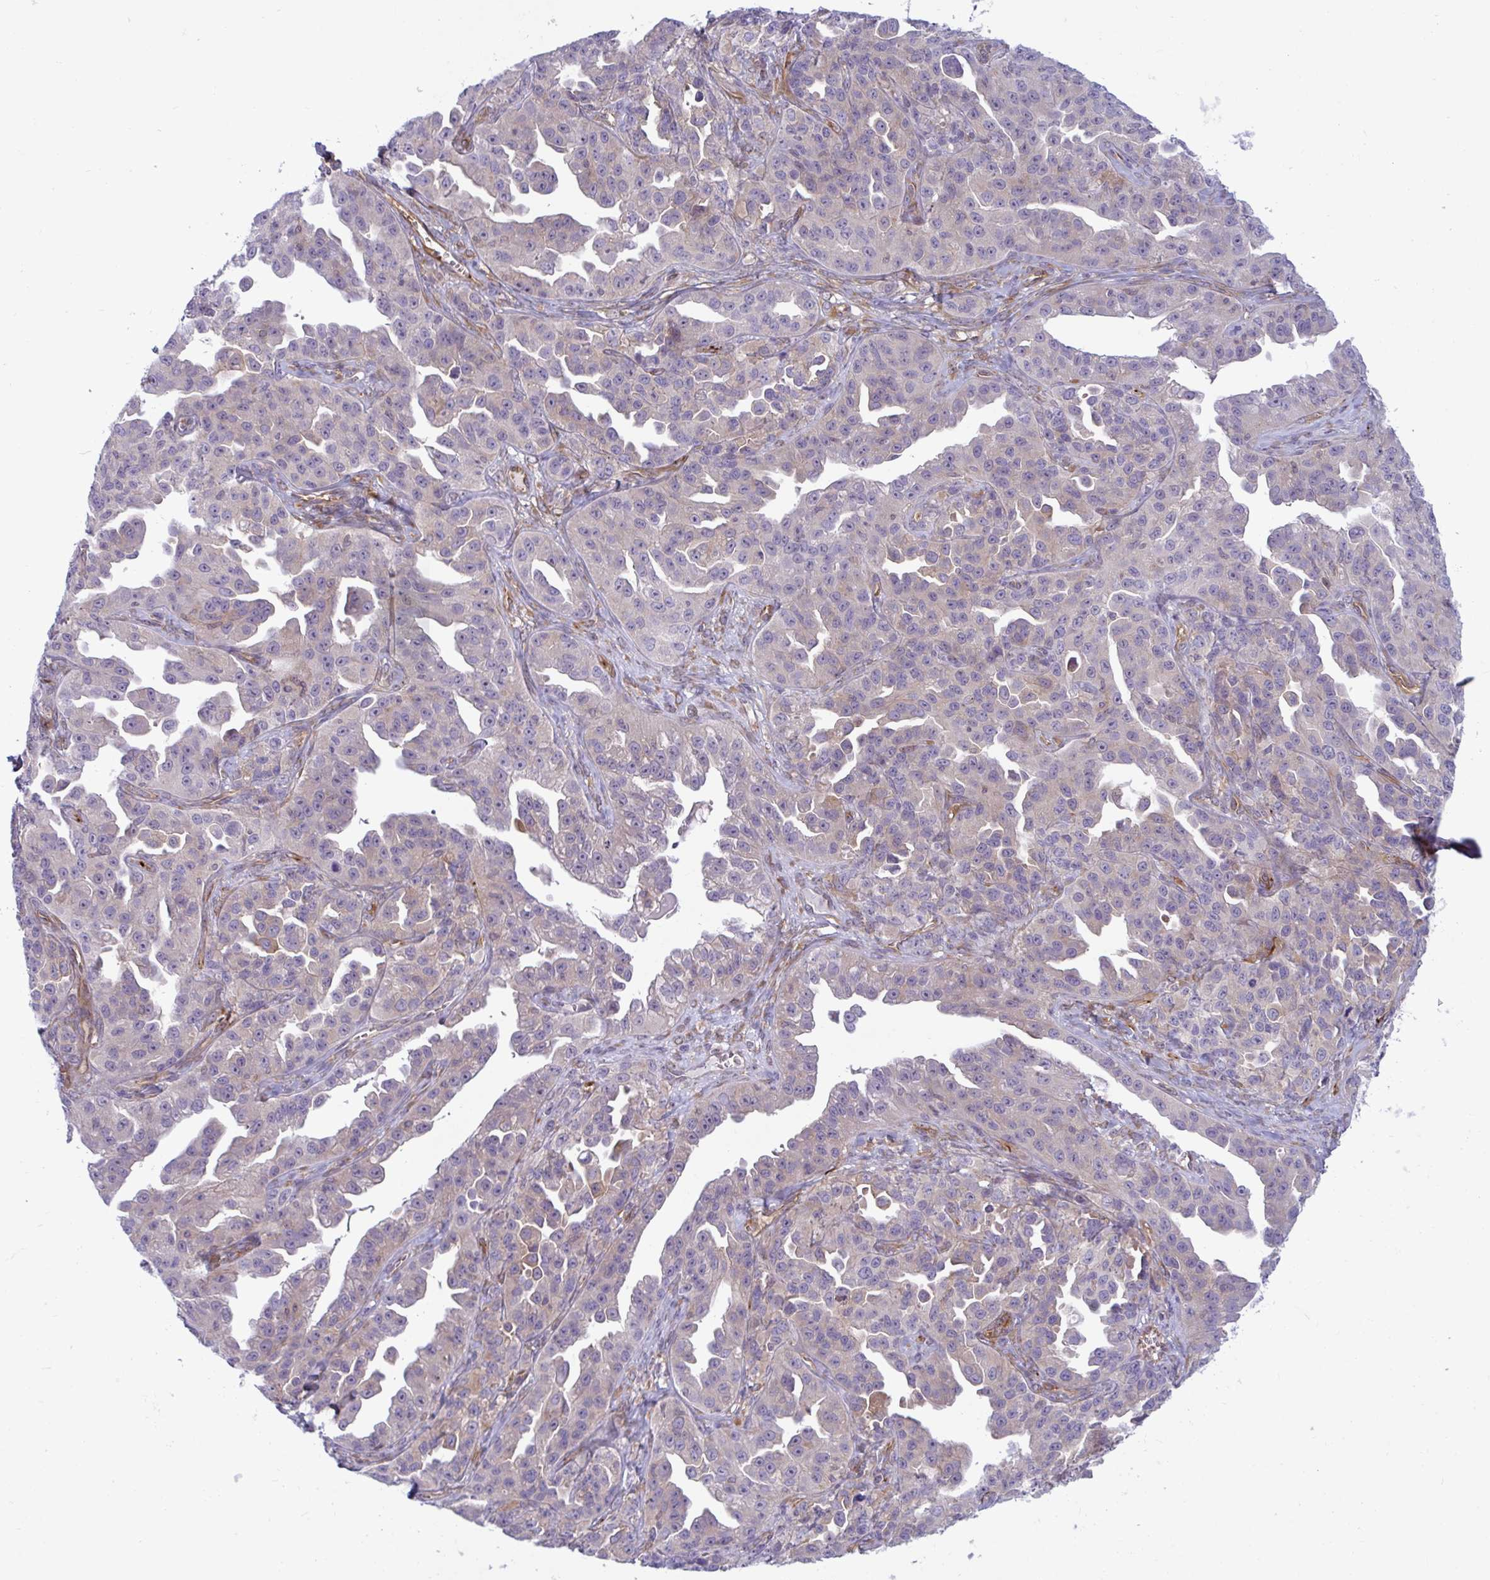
{"staining": {"intensity": "weak", "quantity": "<25%", "location": "cytoplasmic/membranous"}, "tissue": "ovarian cancer", "cell_type": "Tumor cells", "image_type": "cancer", "snomed": [{"axis": "morphology", "description": "Cystadenocarcinoma, serous, NOS"}, {"axis": "topography", "description": "Ovary"}], "caption": "A micrograph of human ovarian cancer is negative for staining in tumor cells.", "gene": "PRRT4", "patient": {"sex": "female", "age": 75}}